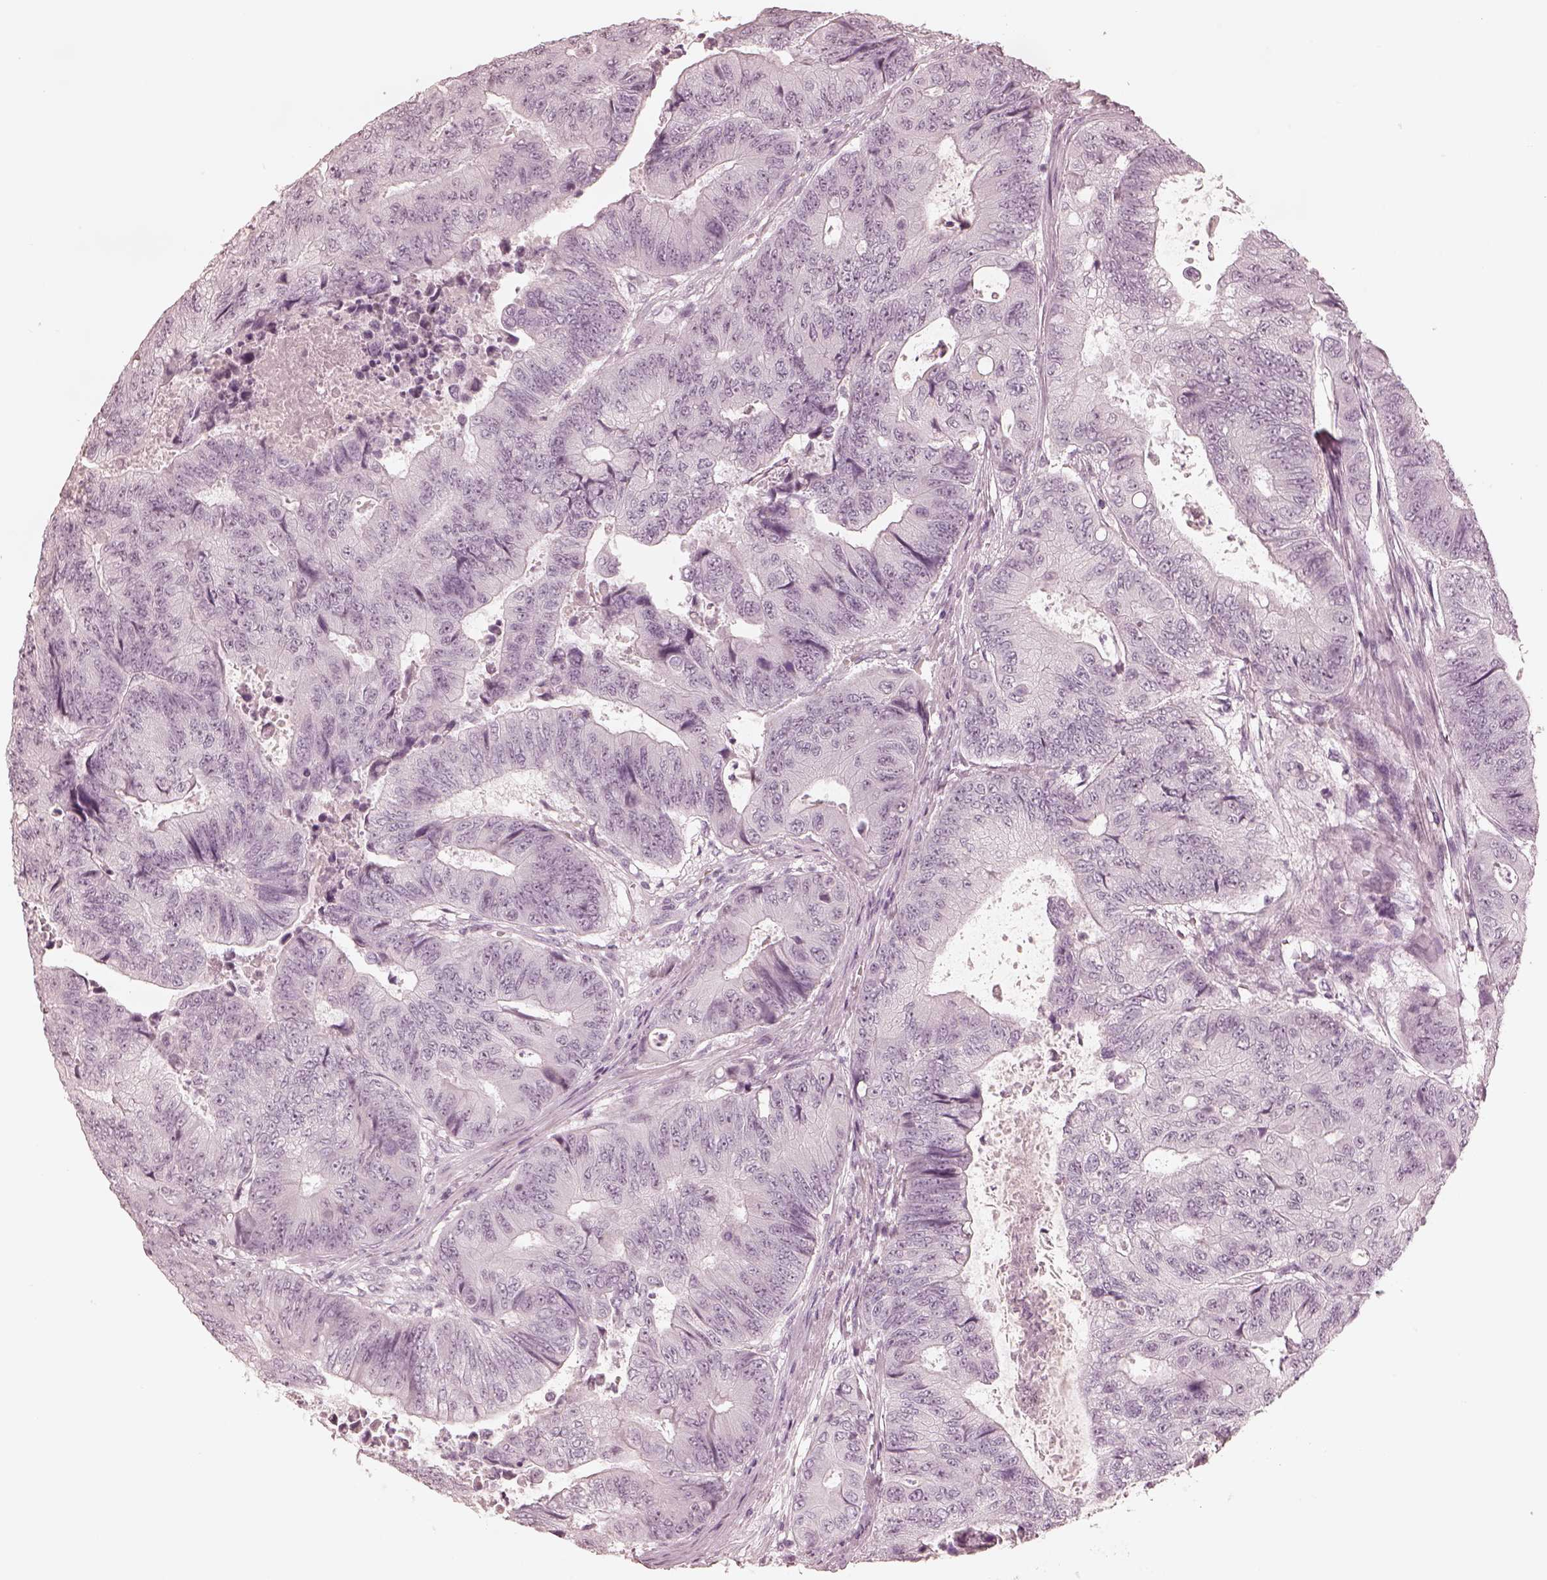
{"staining": {"intensity": "negative", "quantity": "none", "location": "none"}, "tissue": "colorectal cancer", "cell_type": "Tumor cells", "image_type": "cancer", "snomed": [{"axis": "morphology", "description": "Adenocarcinoma, NOS"}, {"axis": "topography", "description": "Colon"}], "caption": "A high-resolution micrograph shows IHC staining of colorectal cancer (adenocarcinoma), which reveals no significant positivity in tumor cells. (Stains: DAB (3,3'-diaminobenzidine) immunohistochemistry with hematoxylin counter stain, Microscopy: brightfield microscopy at high magnification).", "gene": "CALR3", "patient": {"sex": "female", "age": 48}}